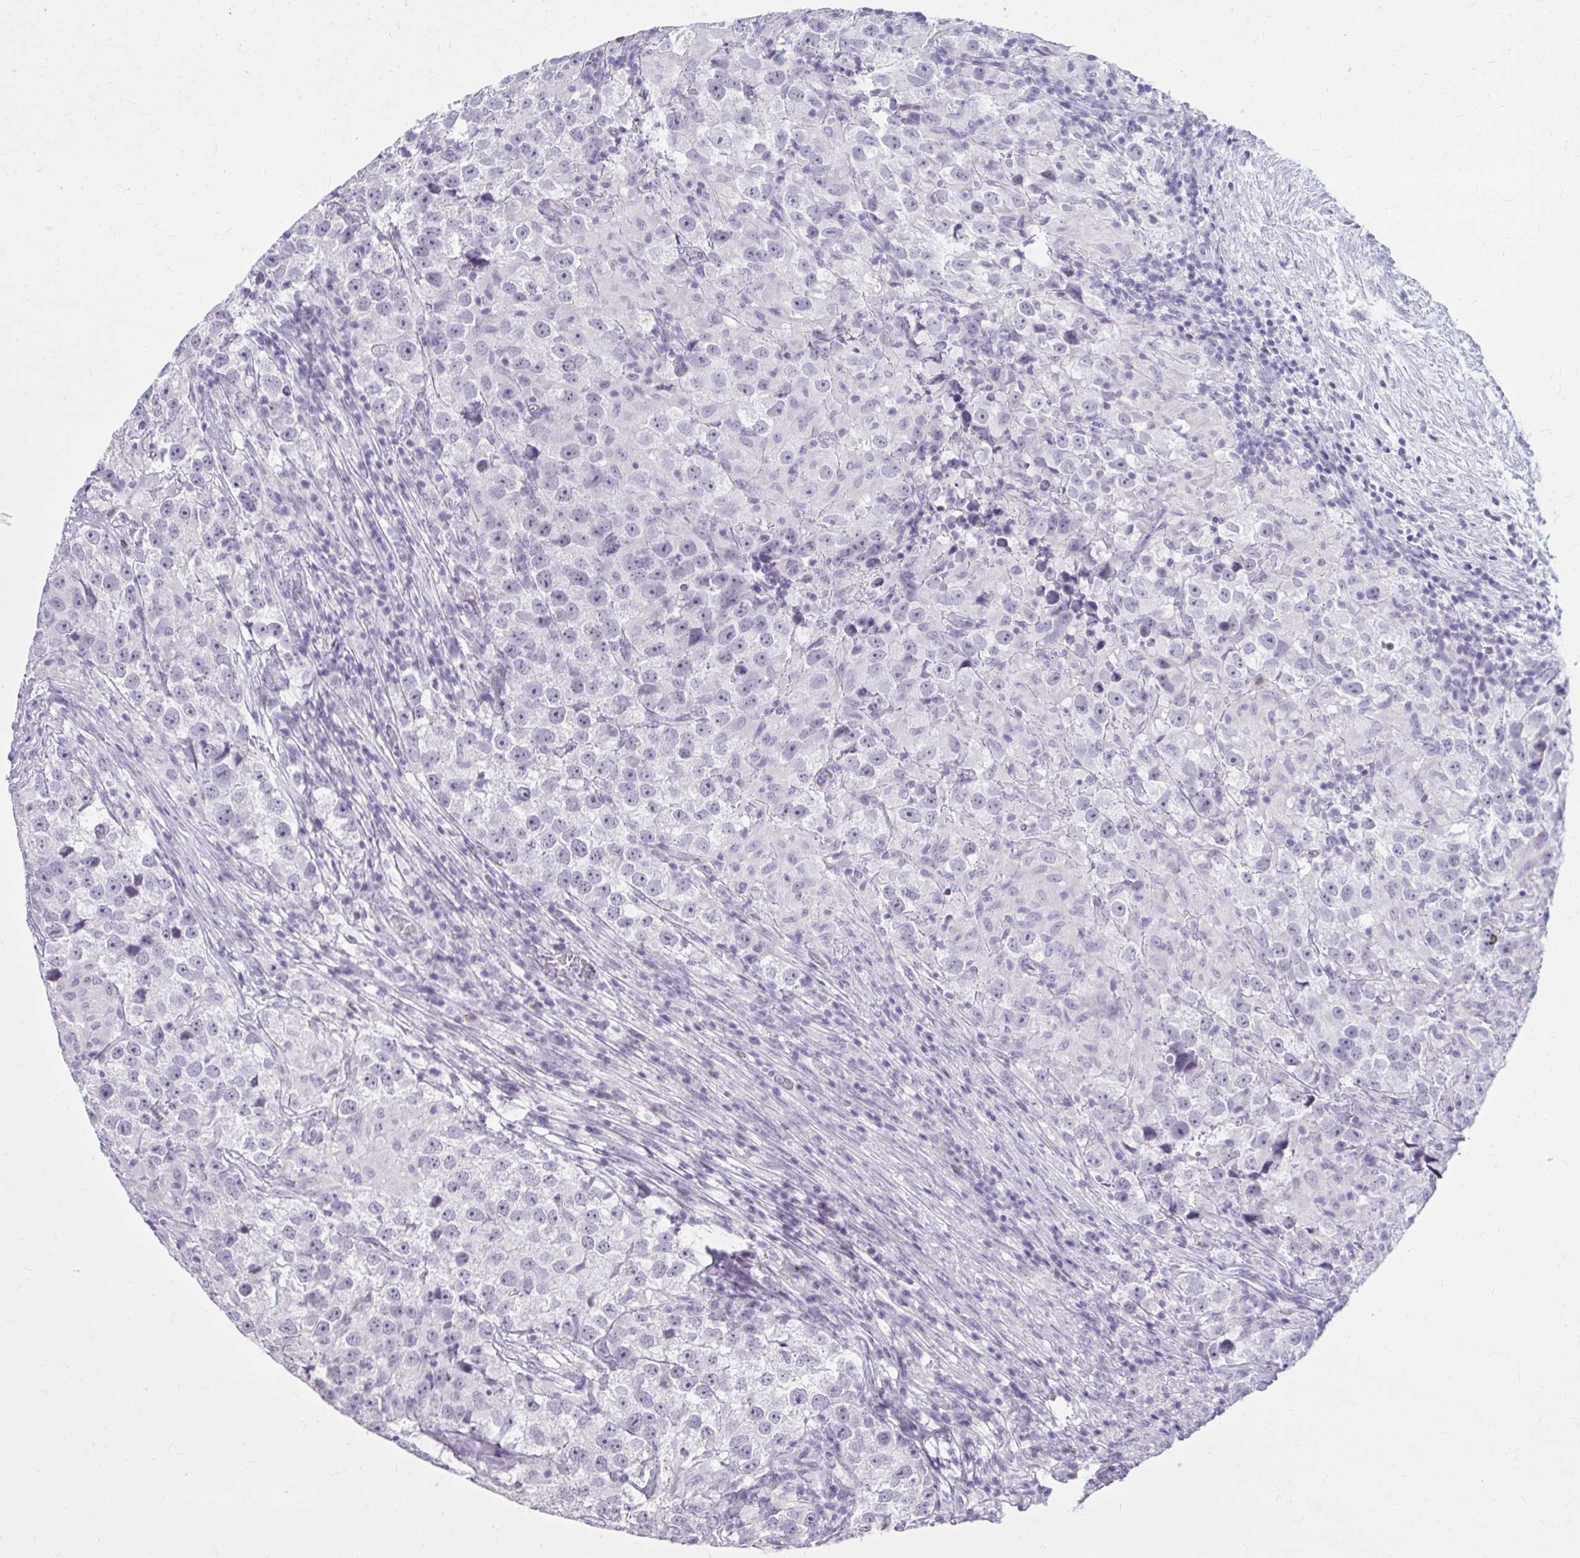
{"staining": {"intensity": "negative", "quantity": "none", "location": "none"}, "tissue": "testis cancer", "cell_type": "Tumor cells", "image_type": "cancer", "snomed": [{"axis": "morphology", "description": "Seminoma, NOS"}, {"axis": "topography", "description": "Testis"}], "caption": "Immunohistochemical staining of human seminoma (testis) demonstrates no significant positivity in tumor cells.", "gene": "OR4B1", "patient": {"sex": "male", "age": 46}}